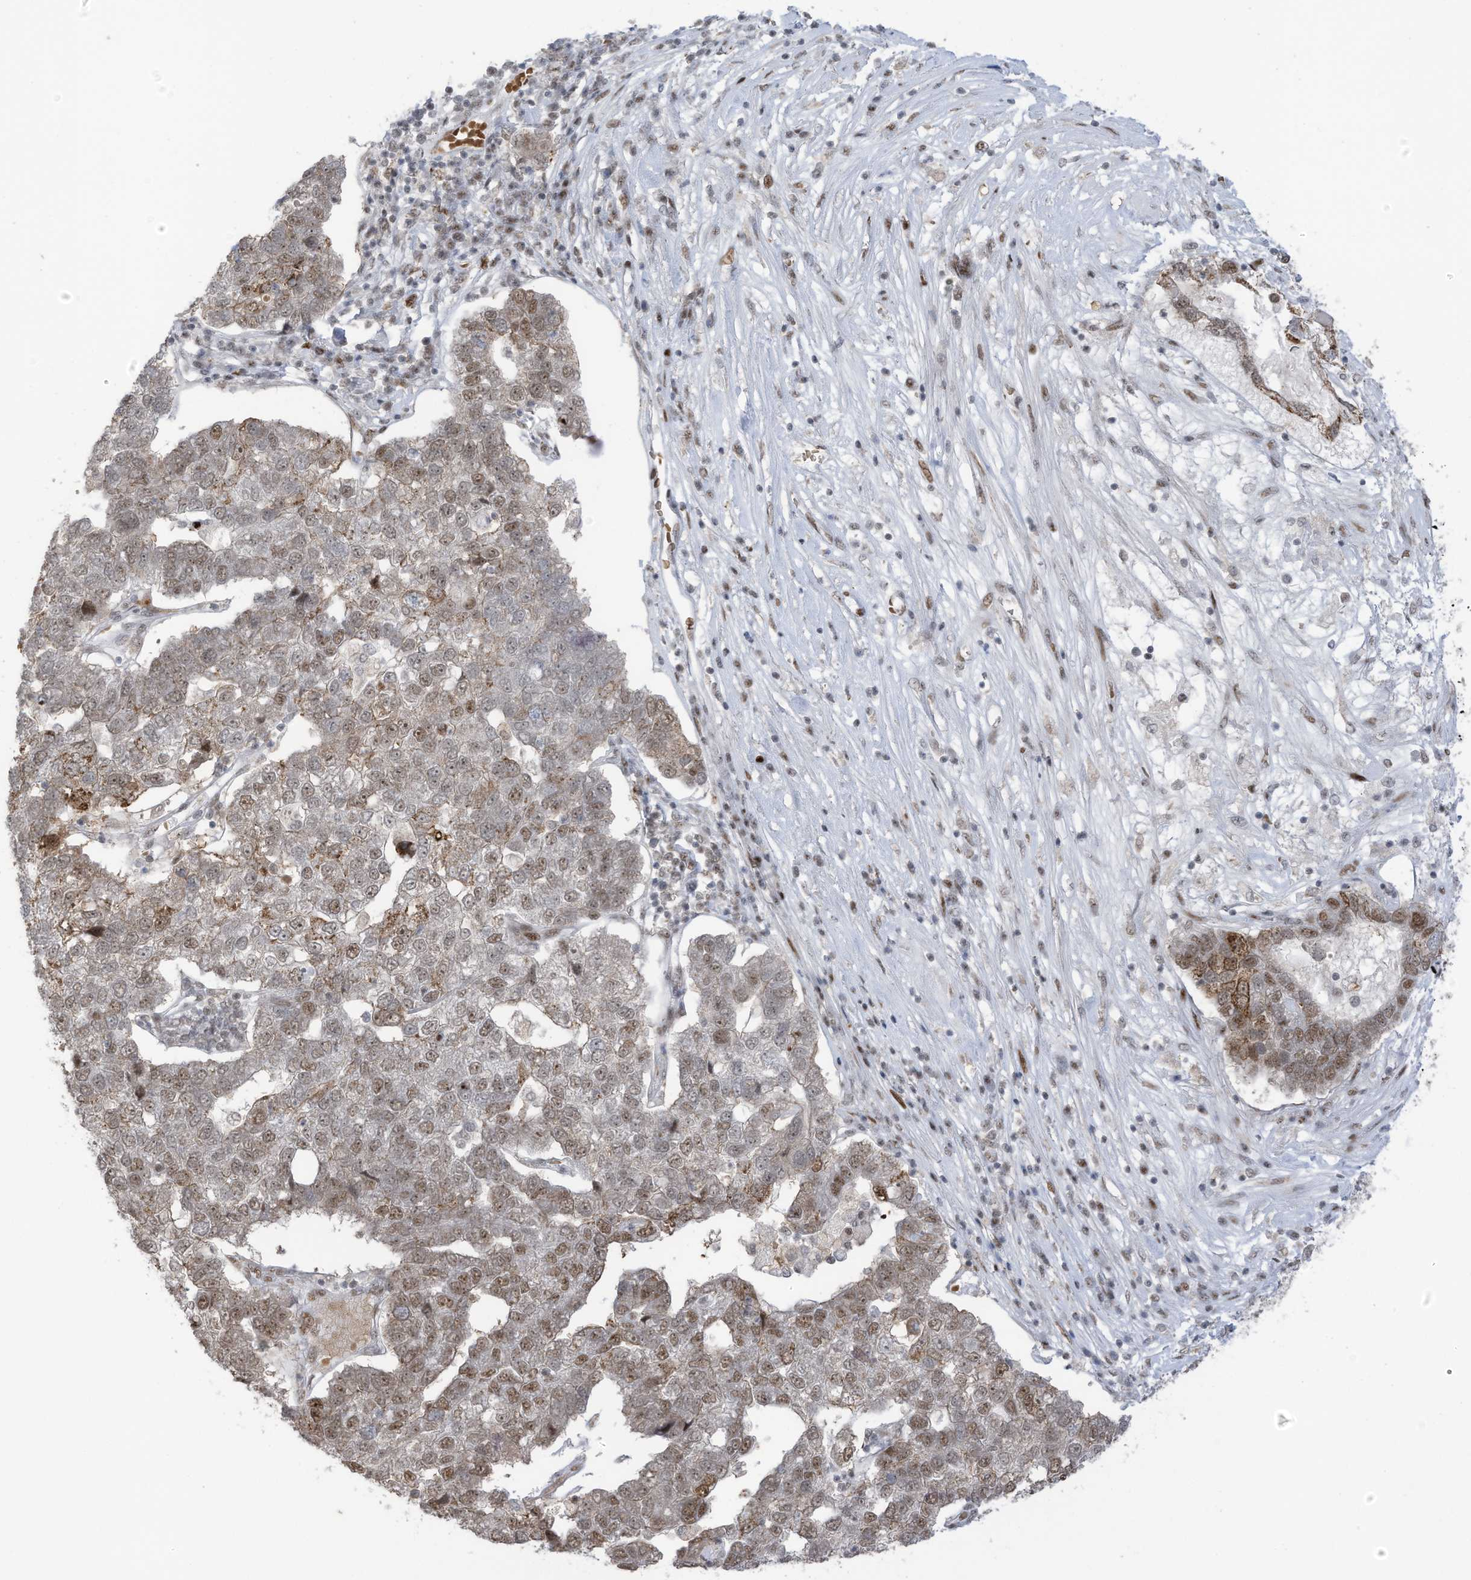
{"staining": {"intensity": "moderate", "quantity": ">75%", "location": "nuclear"}, "tissue": "pancreatic cancer", "cell_type": "Tumor cells", "image_type": "cancer", "snomed": [{"axis": "morphology", "description": "Adenocarcinoma, NOS"}, {"axis": "topography", "description": "Pancreas"}], "caption": "Pancreatic cancer (adenocarcinoma) tissue exhibits moderate nuclear staining in approximately >75% of tumor cells, visualized by immunohistochemistry.", "gene": "ZCWPW2", "patient": {"sex": "female", "age": 61}}